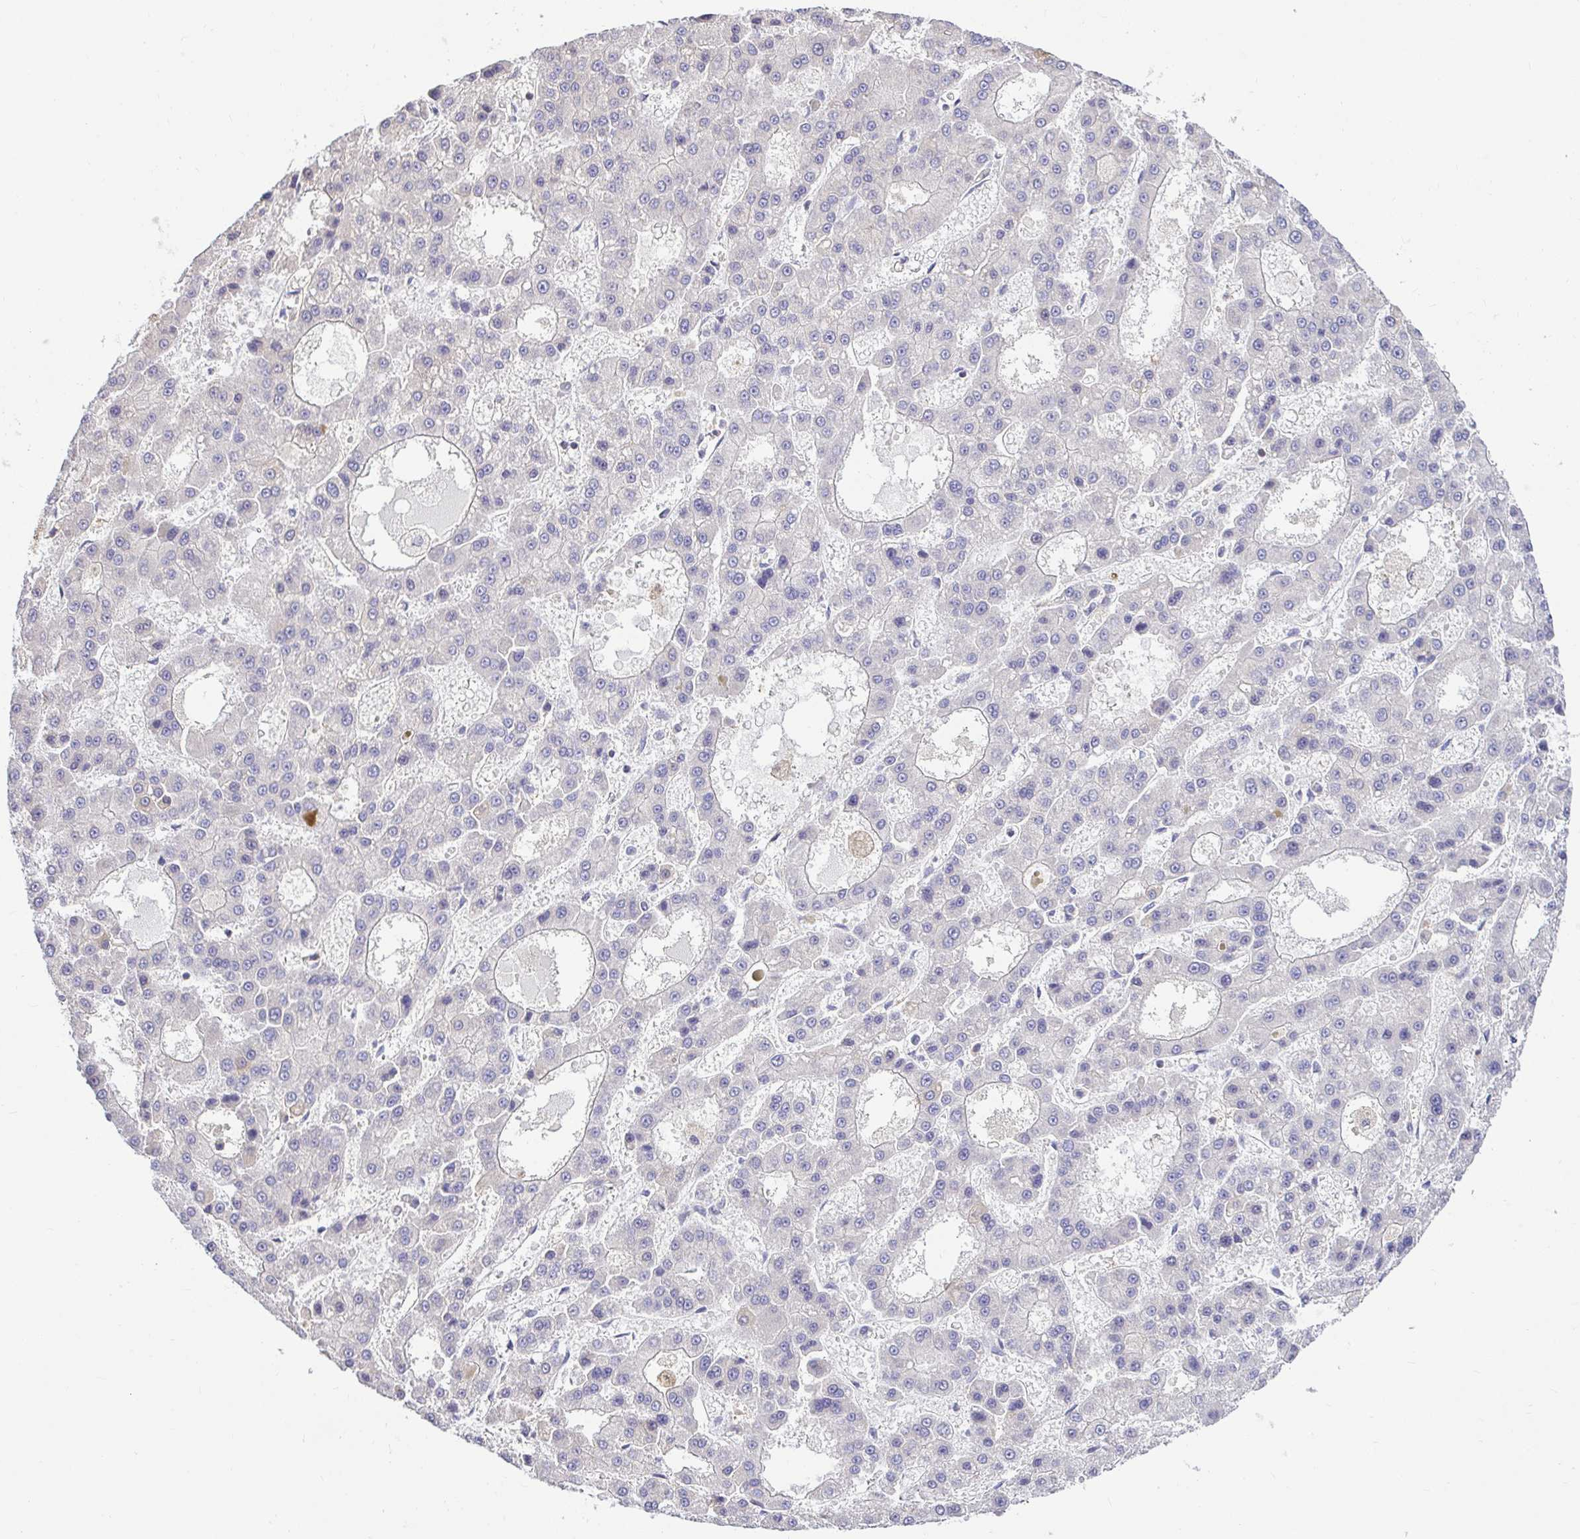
{"staining": {"intensity": "negative", "quantity": "none", "location": "none"}, "tissue": "liver cancer", "cell_type": "Tumor cells", "image_type": "cancer", "snomed": [{"axis": "morphology", "description": "Carcinoma, Hepatocellular, NOS"}, {"axis": "topography", "description": "Liver"}], "caption": "The IHC histopathology image has no significant positivity in tumor cells of liver hepatocellular carcinoma tissue. The staining is performed using DAB brown chromogen with nuclei counter-stained in using hematoxylin.", "gene": "SKAP1", "patient": {"sex": "male", "age": 70}}